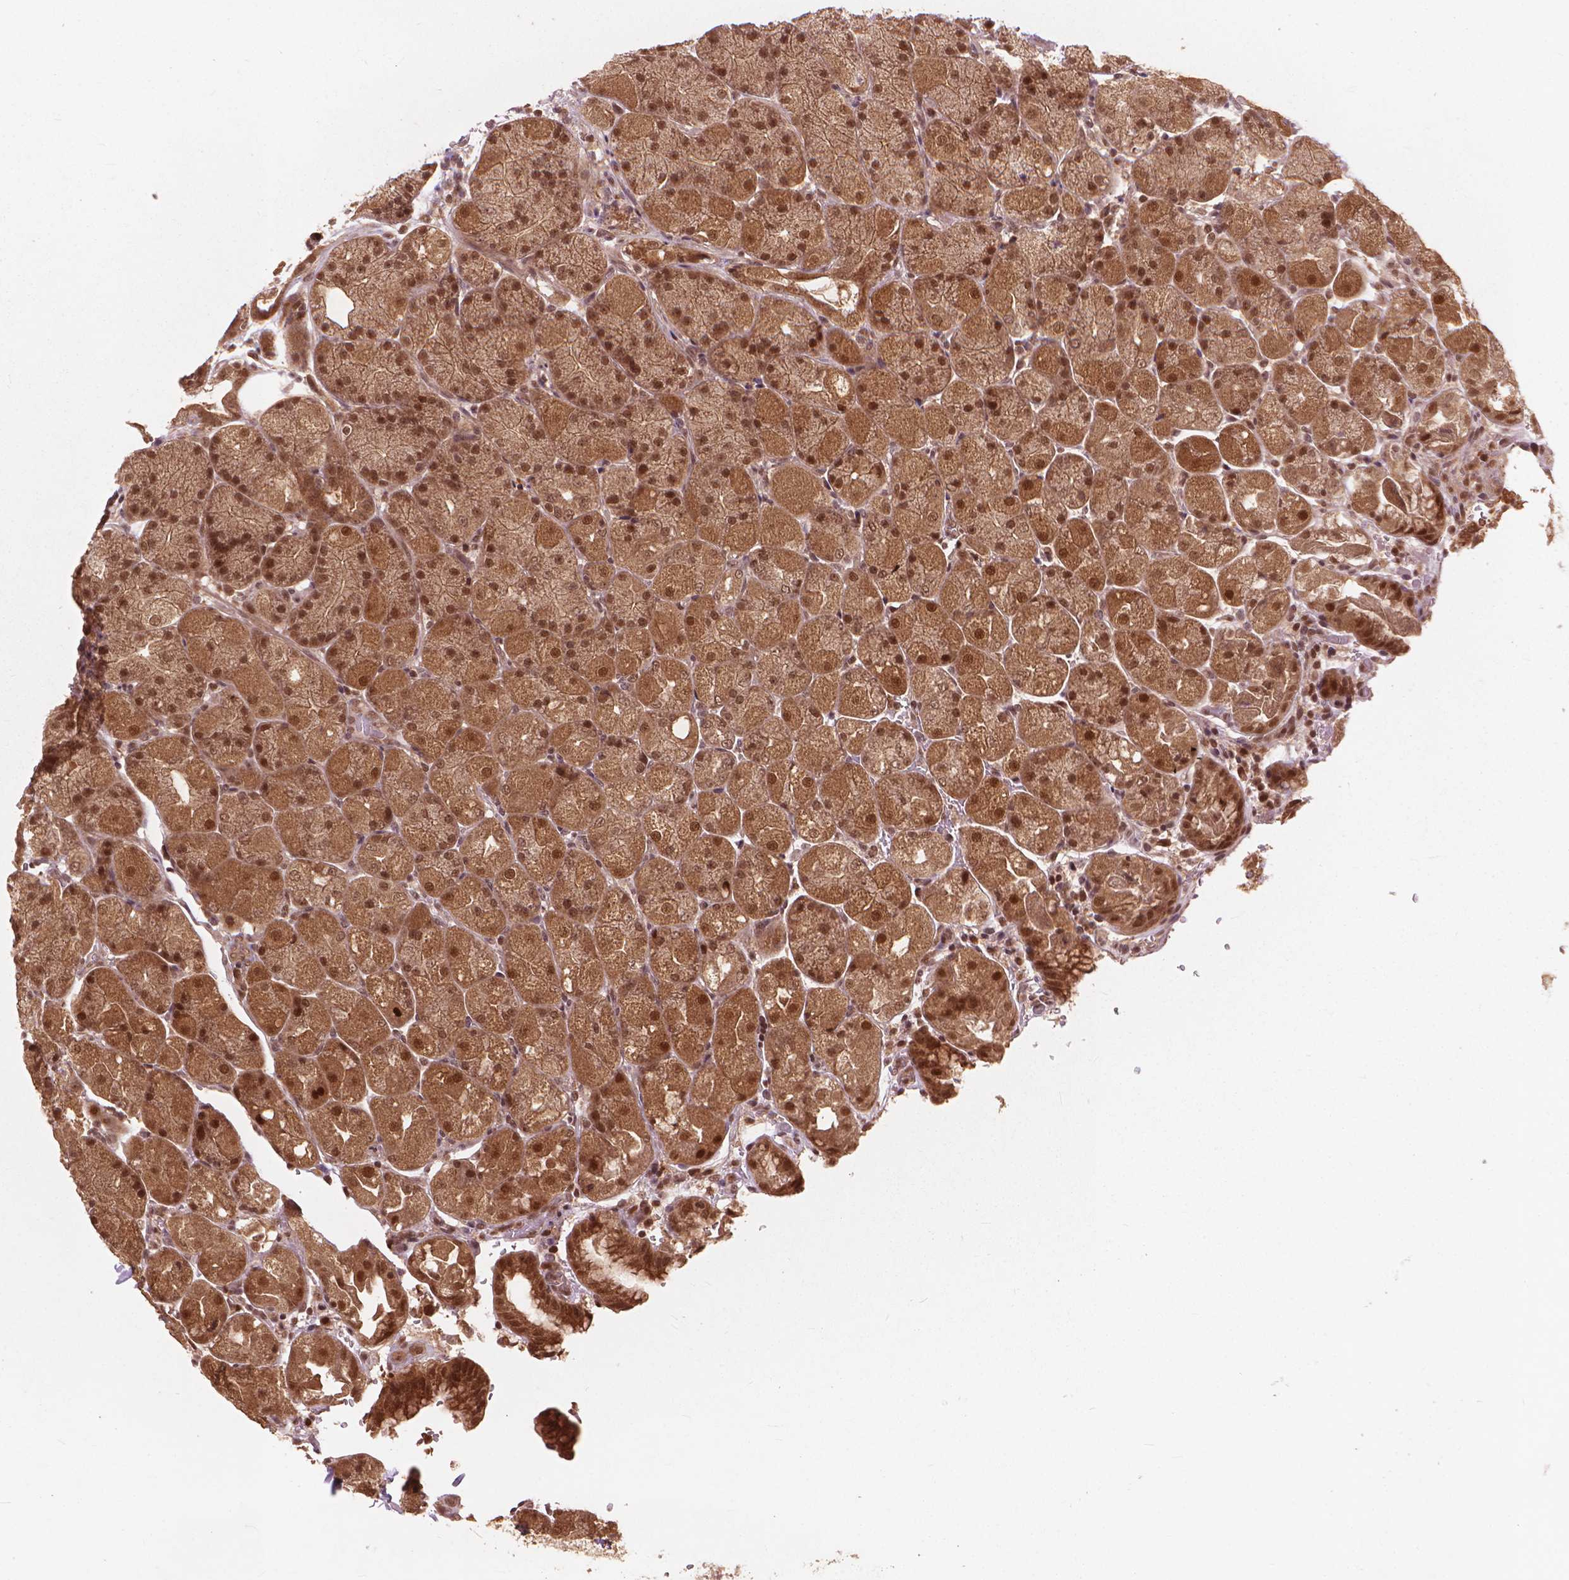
{"staining": {"intensity": "moderate", "quantity": ">75%", "location": "cytoplasmic/membranous,nuclear"}, "tissue": "stomach", "cell_type": "Glandular cells", "image_type": "normal", "snomed": [{"axis": "morphology", "description": "Normal tissue, NOS"}, {"axis": "topography", "description": "Stomach, upper"}, {"axis": "topography", "description": "Stomach"}, {"axis": "topography", "description": "Stomach, lower"}], "caption": "Stomach stained with DAB (3,3'-diaminobenzidine) immunohistochemistry exhibits medium levels of moderate cytoplasmic/membranous,nuclear positivity in about >75% of glandular cells.", "gene": "SSU72", "patient": {"sex": "male", "age": 62}}